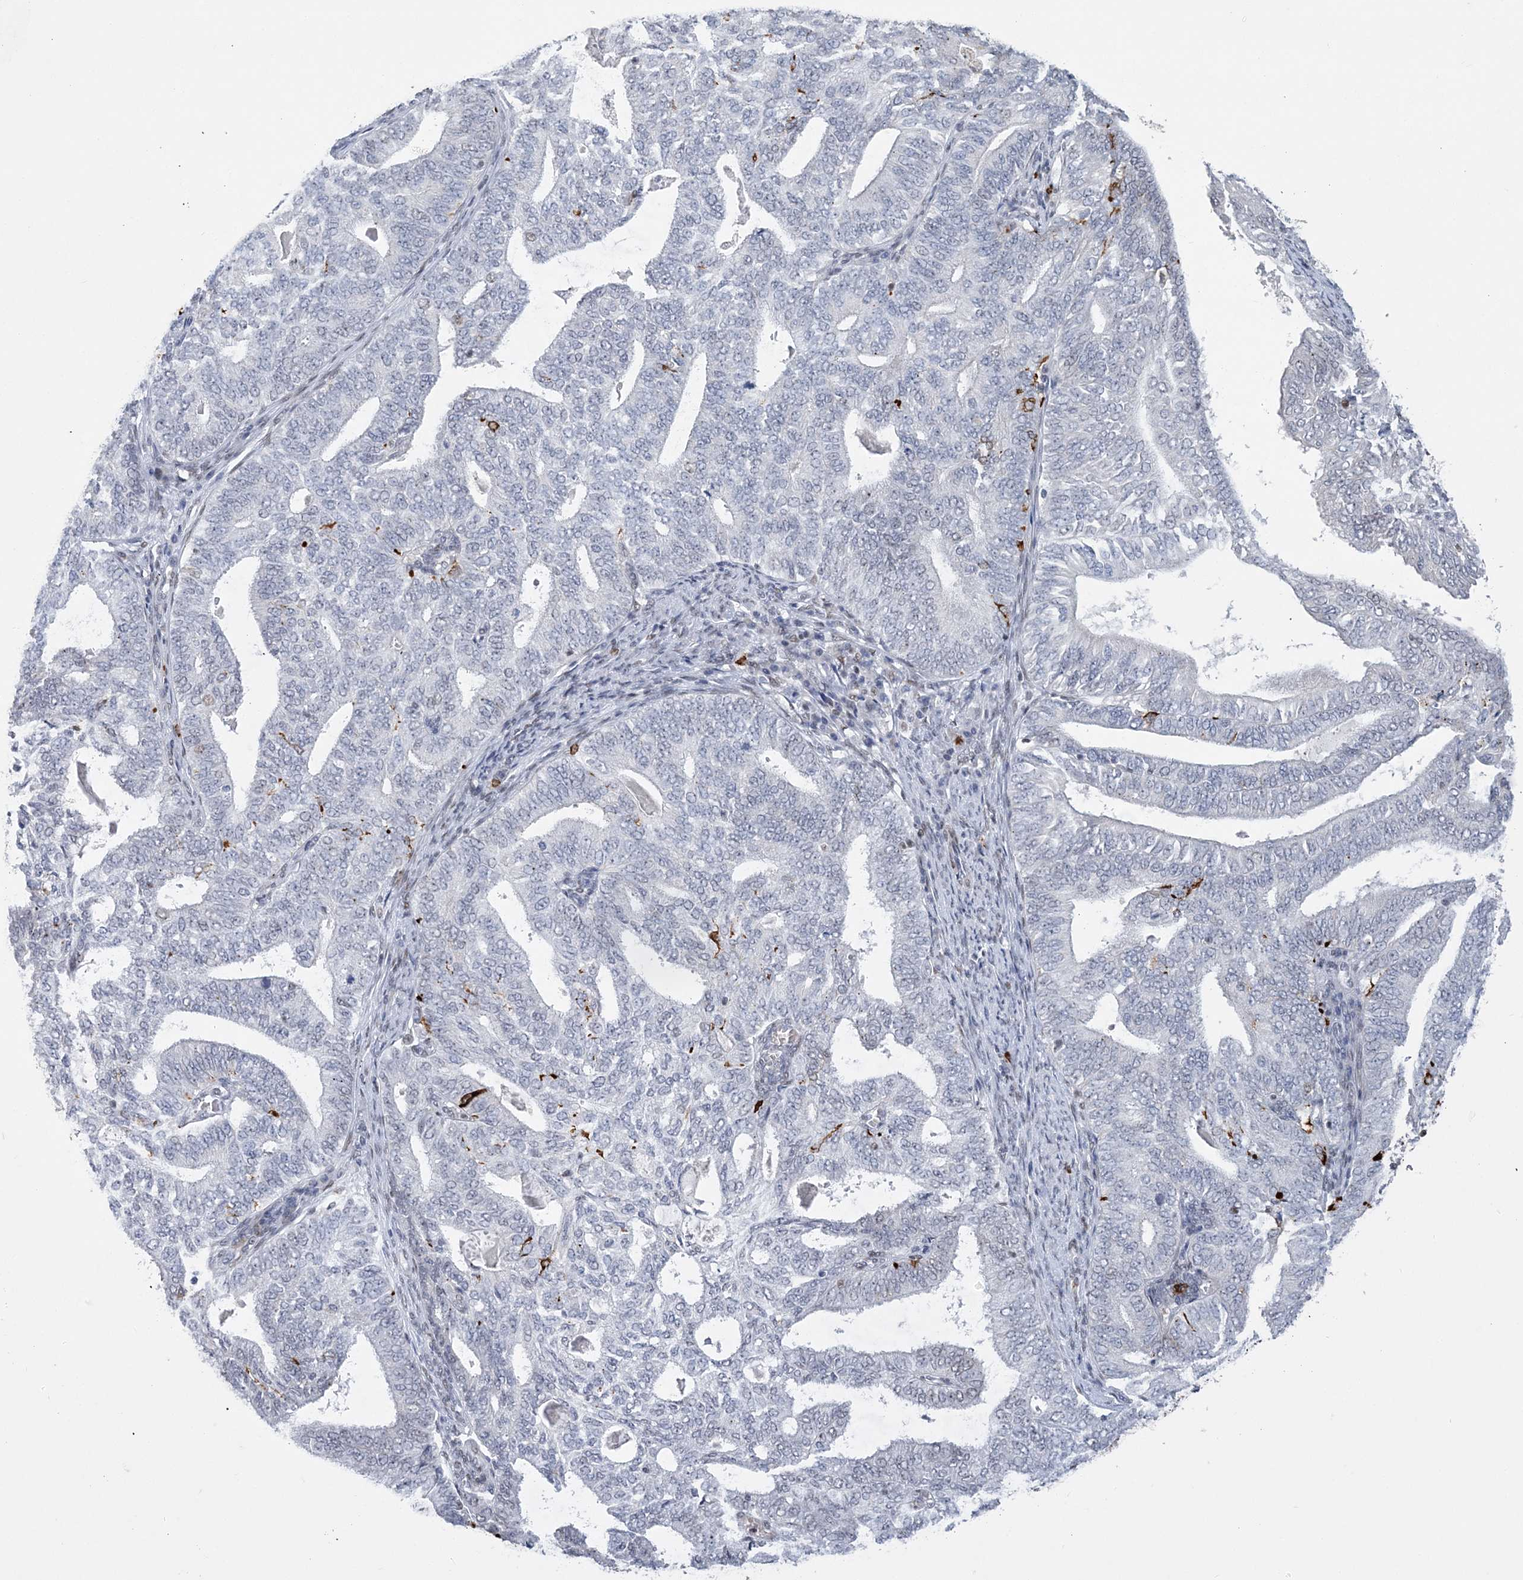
{"staining": {"intensity": "negative", "quantity": "none", "location": "none"}, "tissue": "endometrial cancer", "cell_type": "Tumor cells", "image_type": "cancer", "snomed": [{"axis": "morphology", "description": "Adenocarcinoma, NOS"}, {"axis": "topography", "description": "Endometrium"}], "caption": "Tumor cells show no significant positivity in adenocarcinoma (endometrial).", "gene": "ZBTB7A", "patient": {"sex": "female", "age": 58}}